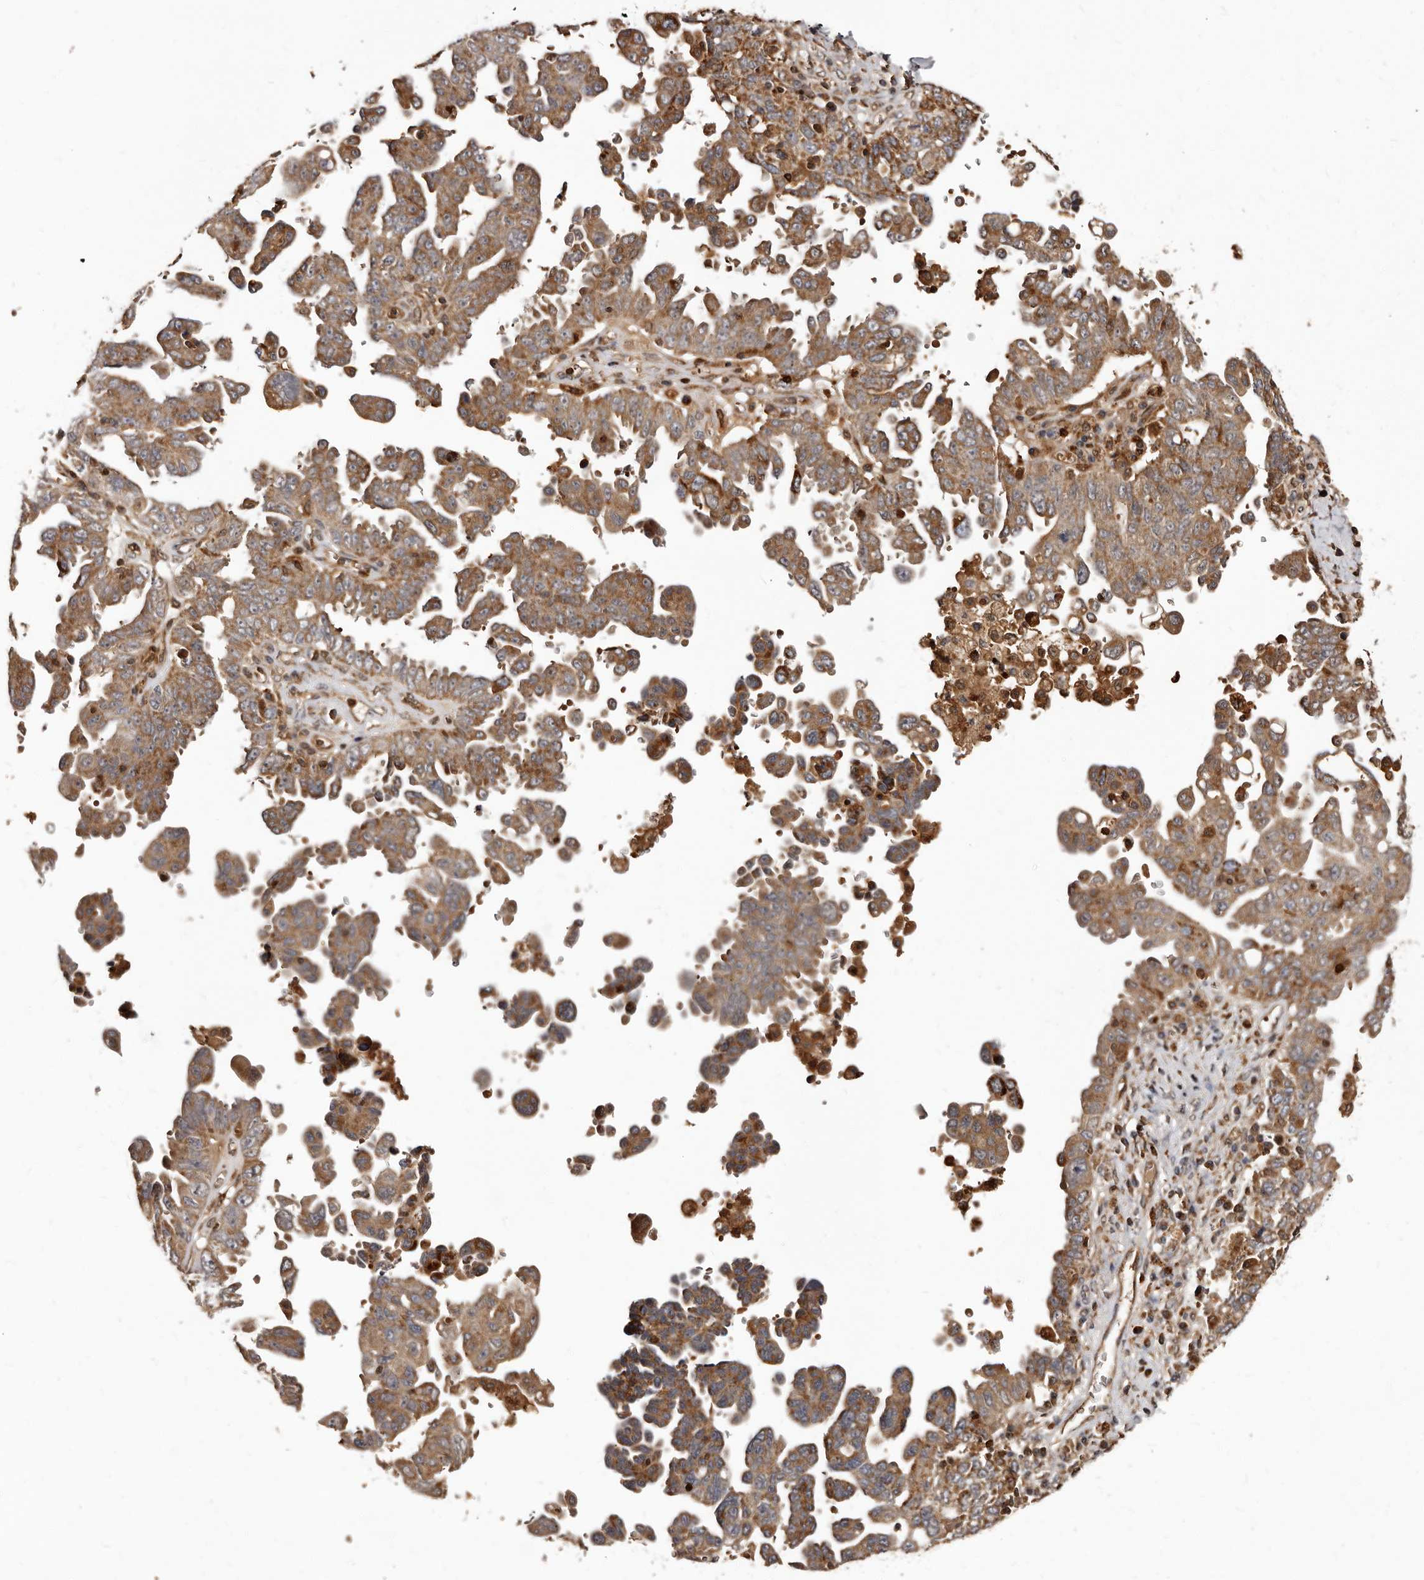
{"staining": {"intensity": "moderate", "quantity": ">75%", "location": "cytoplasmic/membranous"}, "tissue": "ovarian cancer", "cell_type": "Tumor cells", "image_type": "cancer", "snomed": [{"axis": "morphology", "description": "Carcinoma, endometroid"}, {"axis": "topography", "description": "Ovary"}], "caption": "Immunohistochemistry (DAB) staining of ovarian cancer reveals moderate cytoplasmic/membranous protein positivity in approximately >75% of tumor cells. (brown staining indicates protein expression, while blue staining denotes nuclei).", "gene": "BAX", "patient": {"sex": "female", "age": 62}}